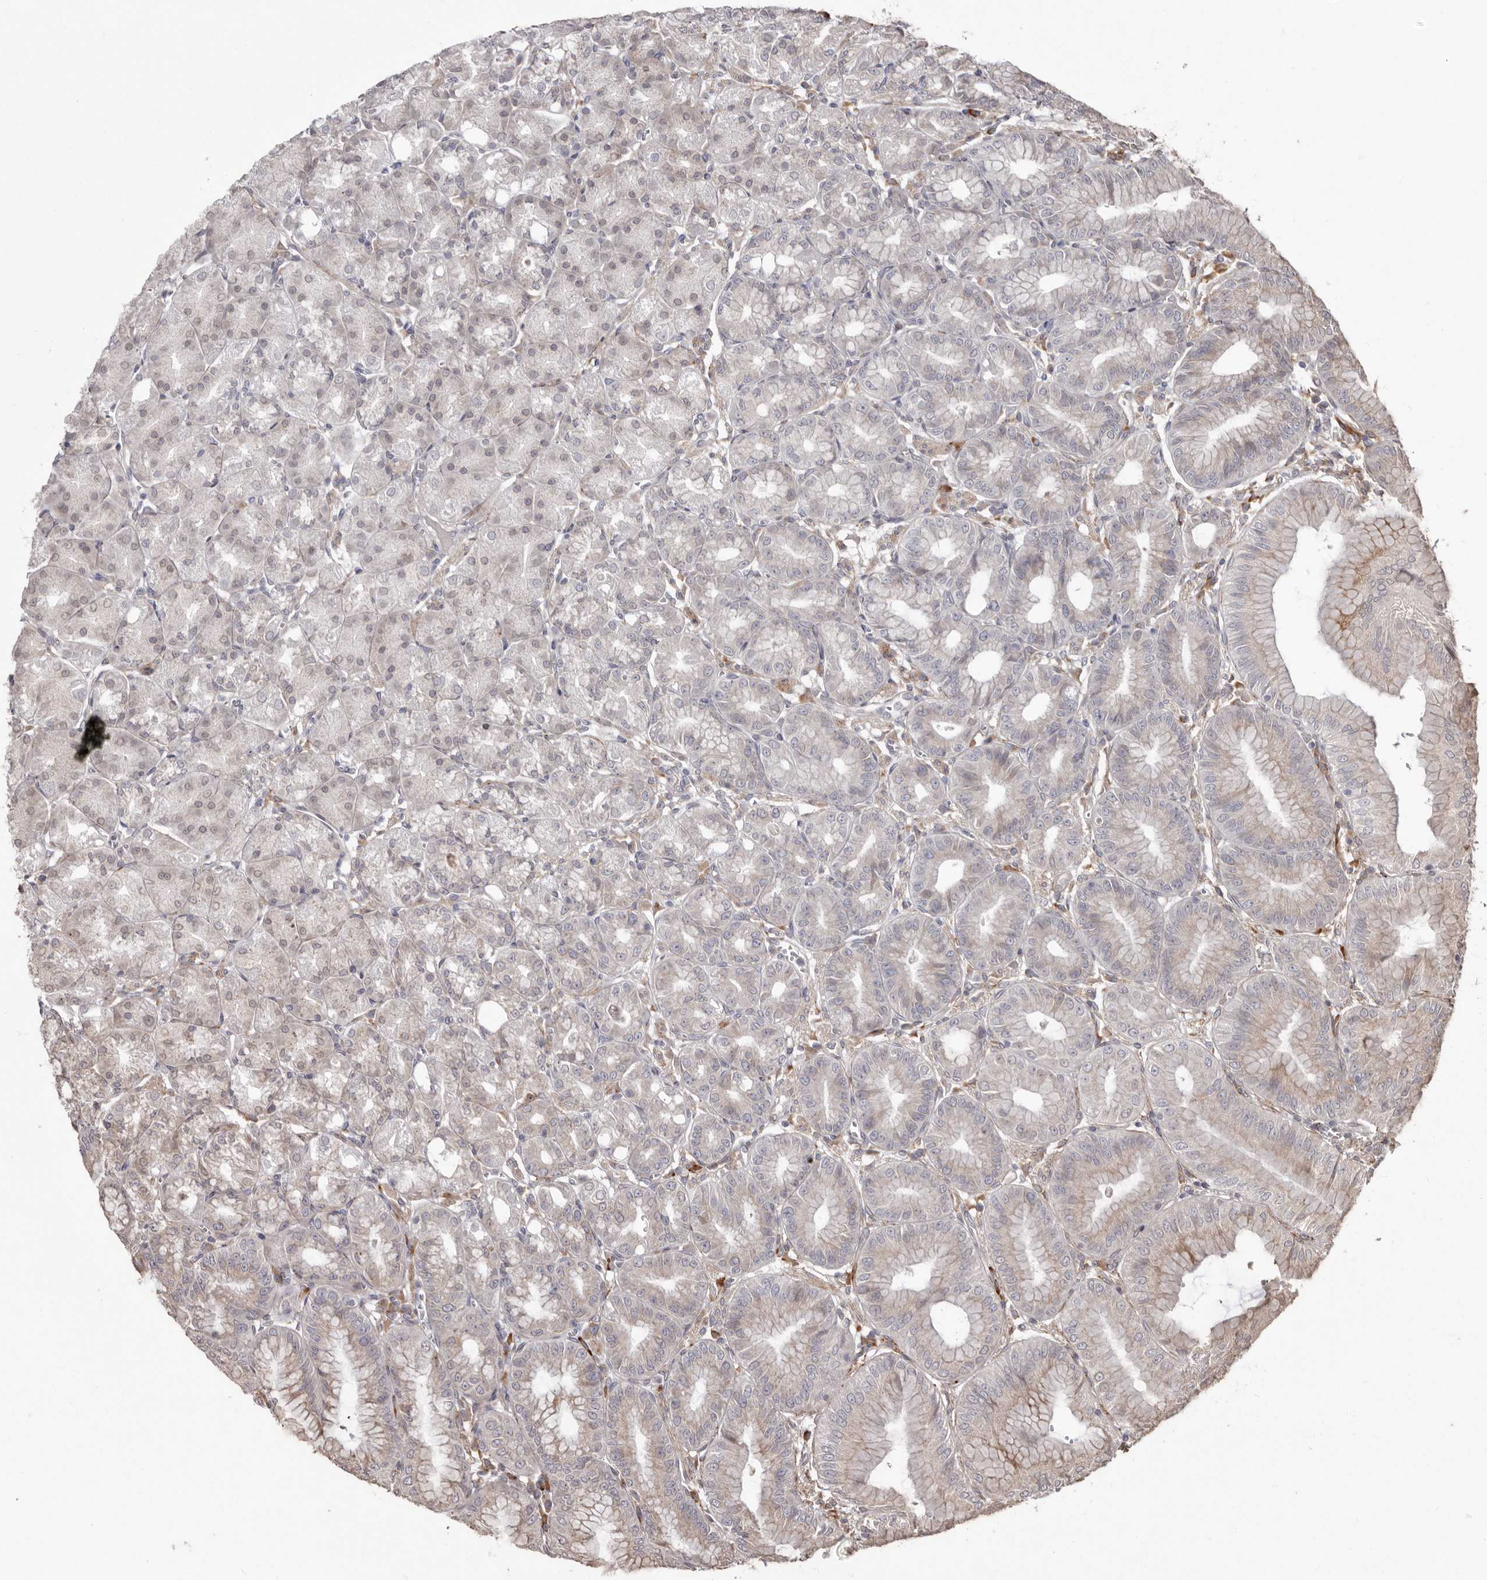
{"staining": {"intensity": "moderate", "quantity": "<25%", "location": "cytoplasmic/membranous"}, "tissue": "stomach", "cell_type": "Glandular cells", "image_type": "normal", "snomed": [{"axis": "morphology", "description": "Normal tissue, NOS"}, {"axis": "topography", "description": "Stomach, lower"}], "caption": "Stomach stained with DAB immunohistochemistry shows low levels of moderate cytoplasmic/membranous staining in approximately <25% of glandular cells.", "gene": "NUP43", "patient": {"sex": "male", "age": 71}}